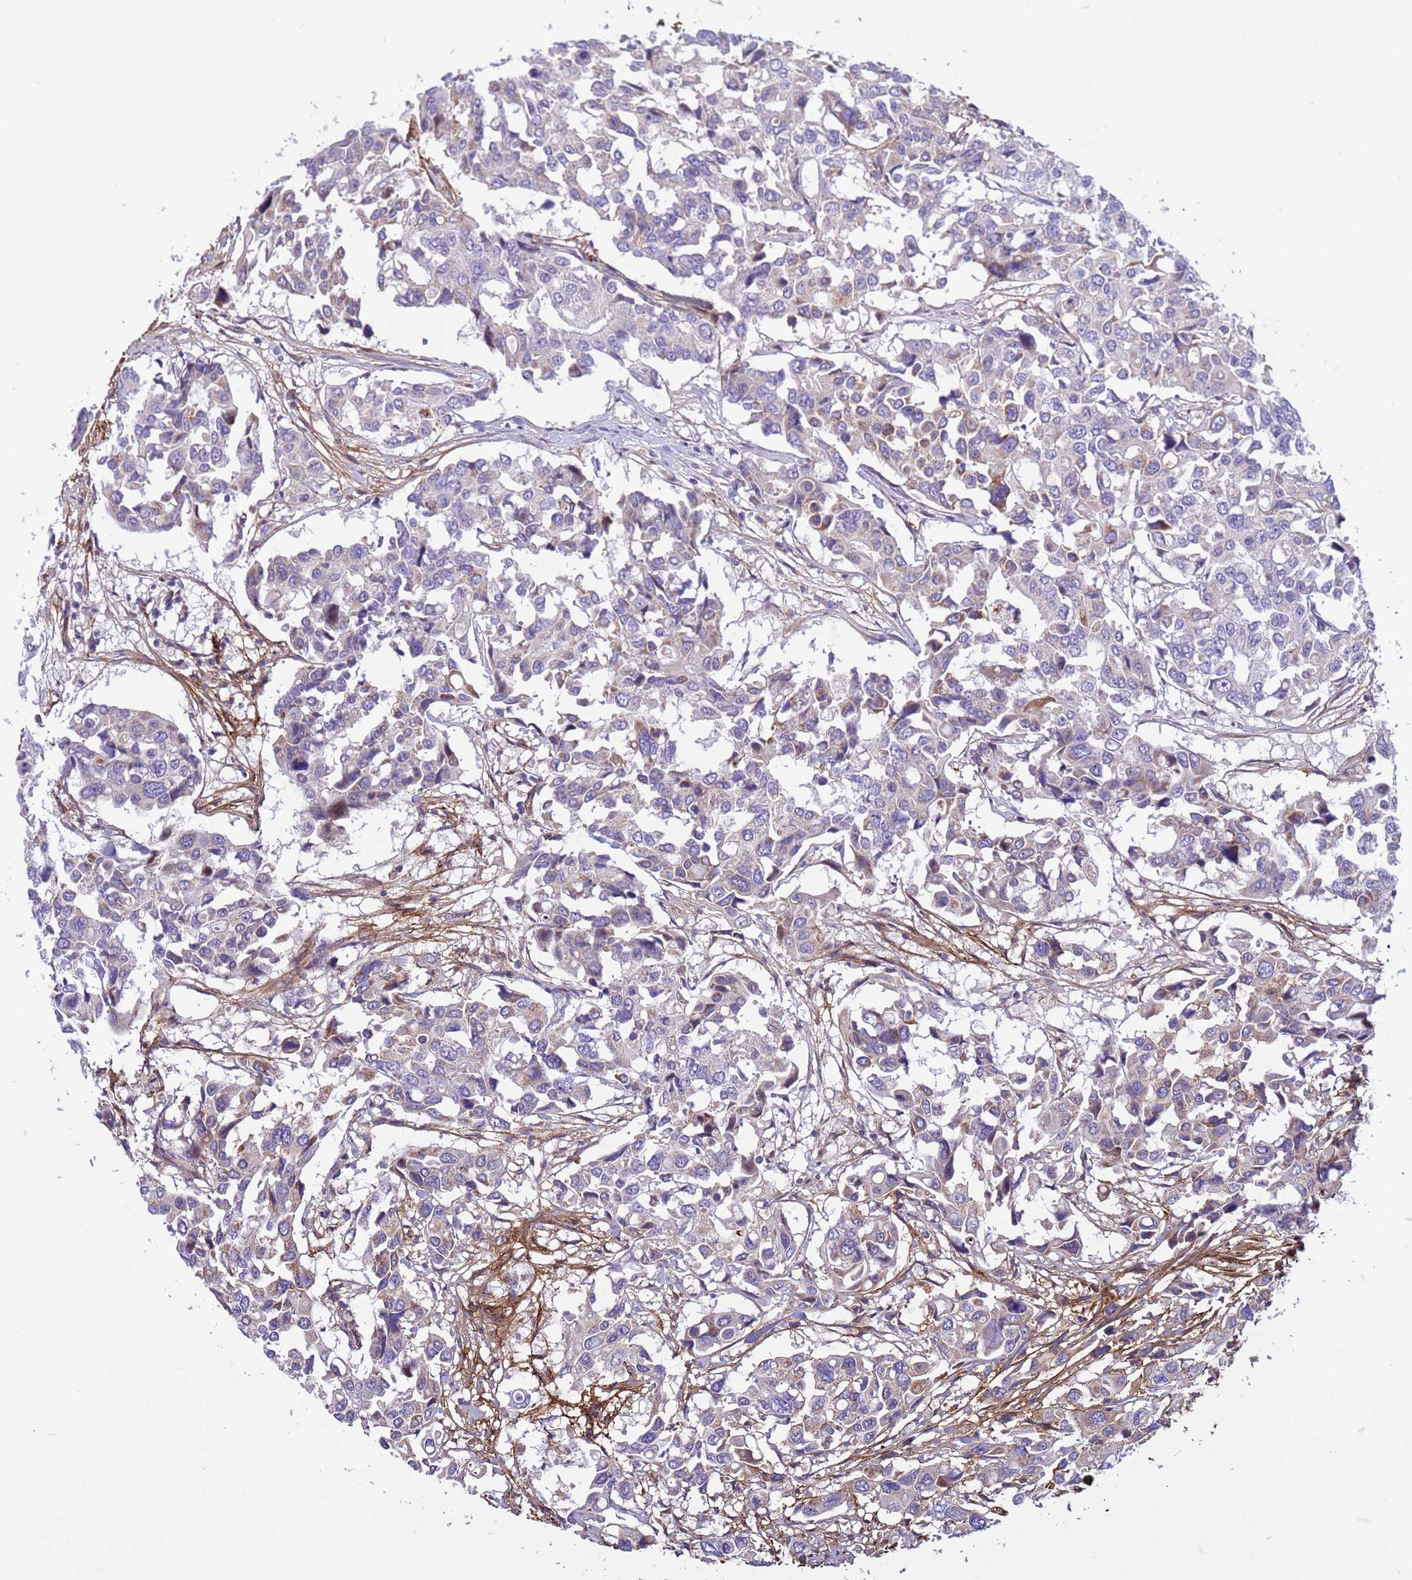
{"staining": {"intensity": "negative", "quantity": "none", "location": "none"}, "tissue": "colorectal cancer", "cell_type": "Tumor cells", "image_type": "cancer", "snomed": [{"axis": "morphology", "description": "Adenocarcinoma, NOS"}, {"axis": "topography", "description": "Colon"}], "caption": "The immunohistochemistry photomicrograph has no significant staining in tumor cells of adenocarcinoma (colorectal) tissue.", "gene": "P2RX7", "patient": {"sex": "male", "age": 77}}